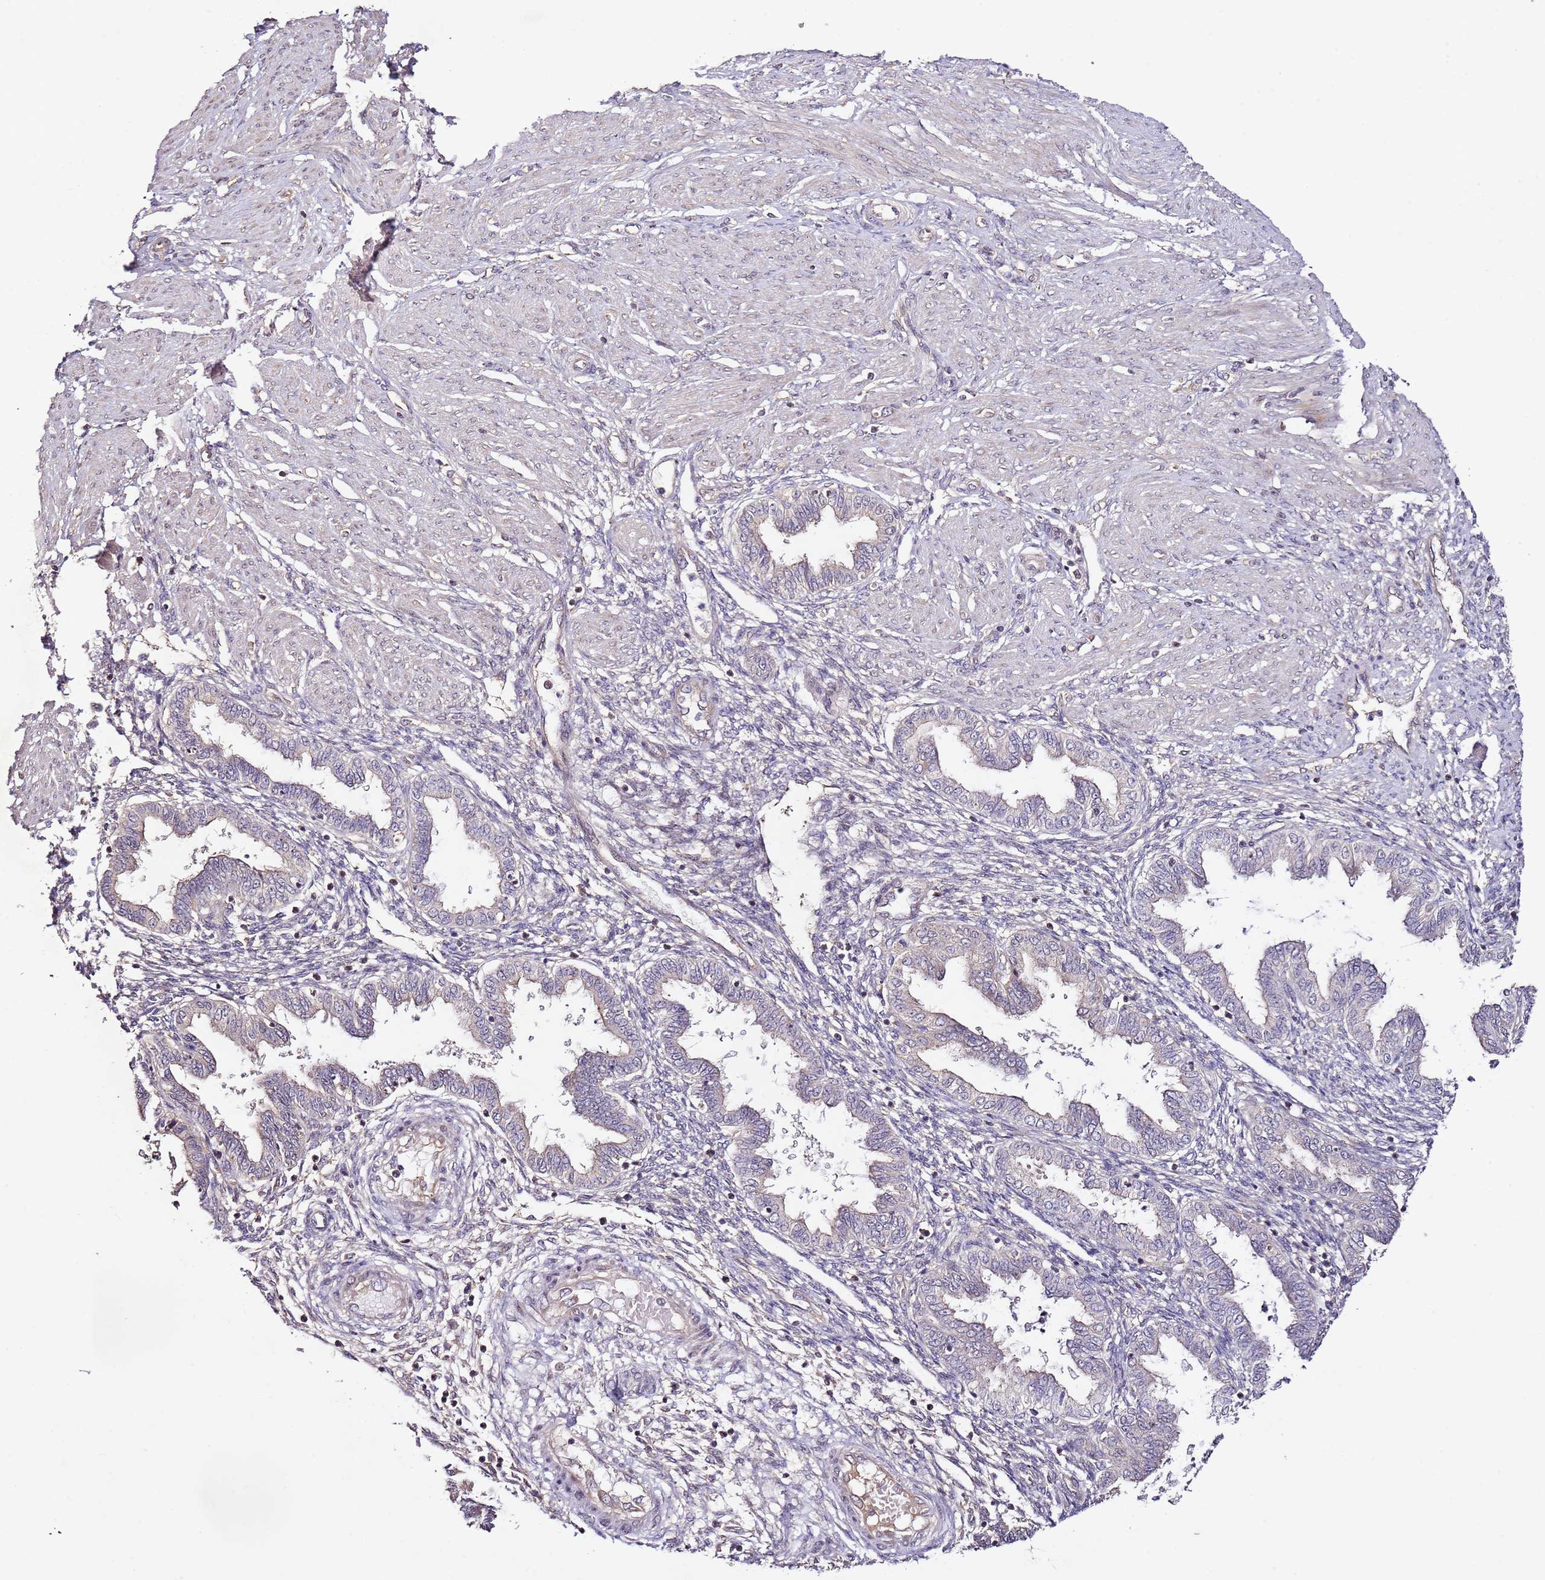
{"staining": {"intensity": "negative", "quantity": "none", "location": "none"}, "tissue": "endometrium", "cell_type": "Cells in endometrial stroma", "image_type": "normal", "snomed": [{"axis": "morphology", "description": "Normal tissue, NOS"}, {"axis": "topography", "description": "Endometrium"}], "caption": "Endometrium was stained to show a protein in brown. There is no significant staining in cells in endometrial stroma. (Stains: DAB immunohistochemistry (IHC) with hematoxylin counter stain, Microscopy: brightfield microscopy at high magnification).", "gene": "DDX27", "patient": {"sex": "female", "age": 33}}